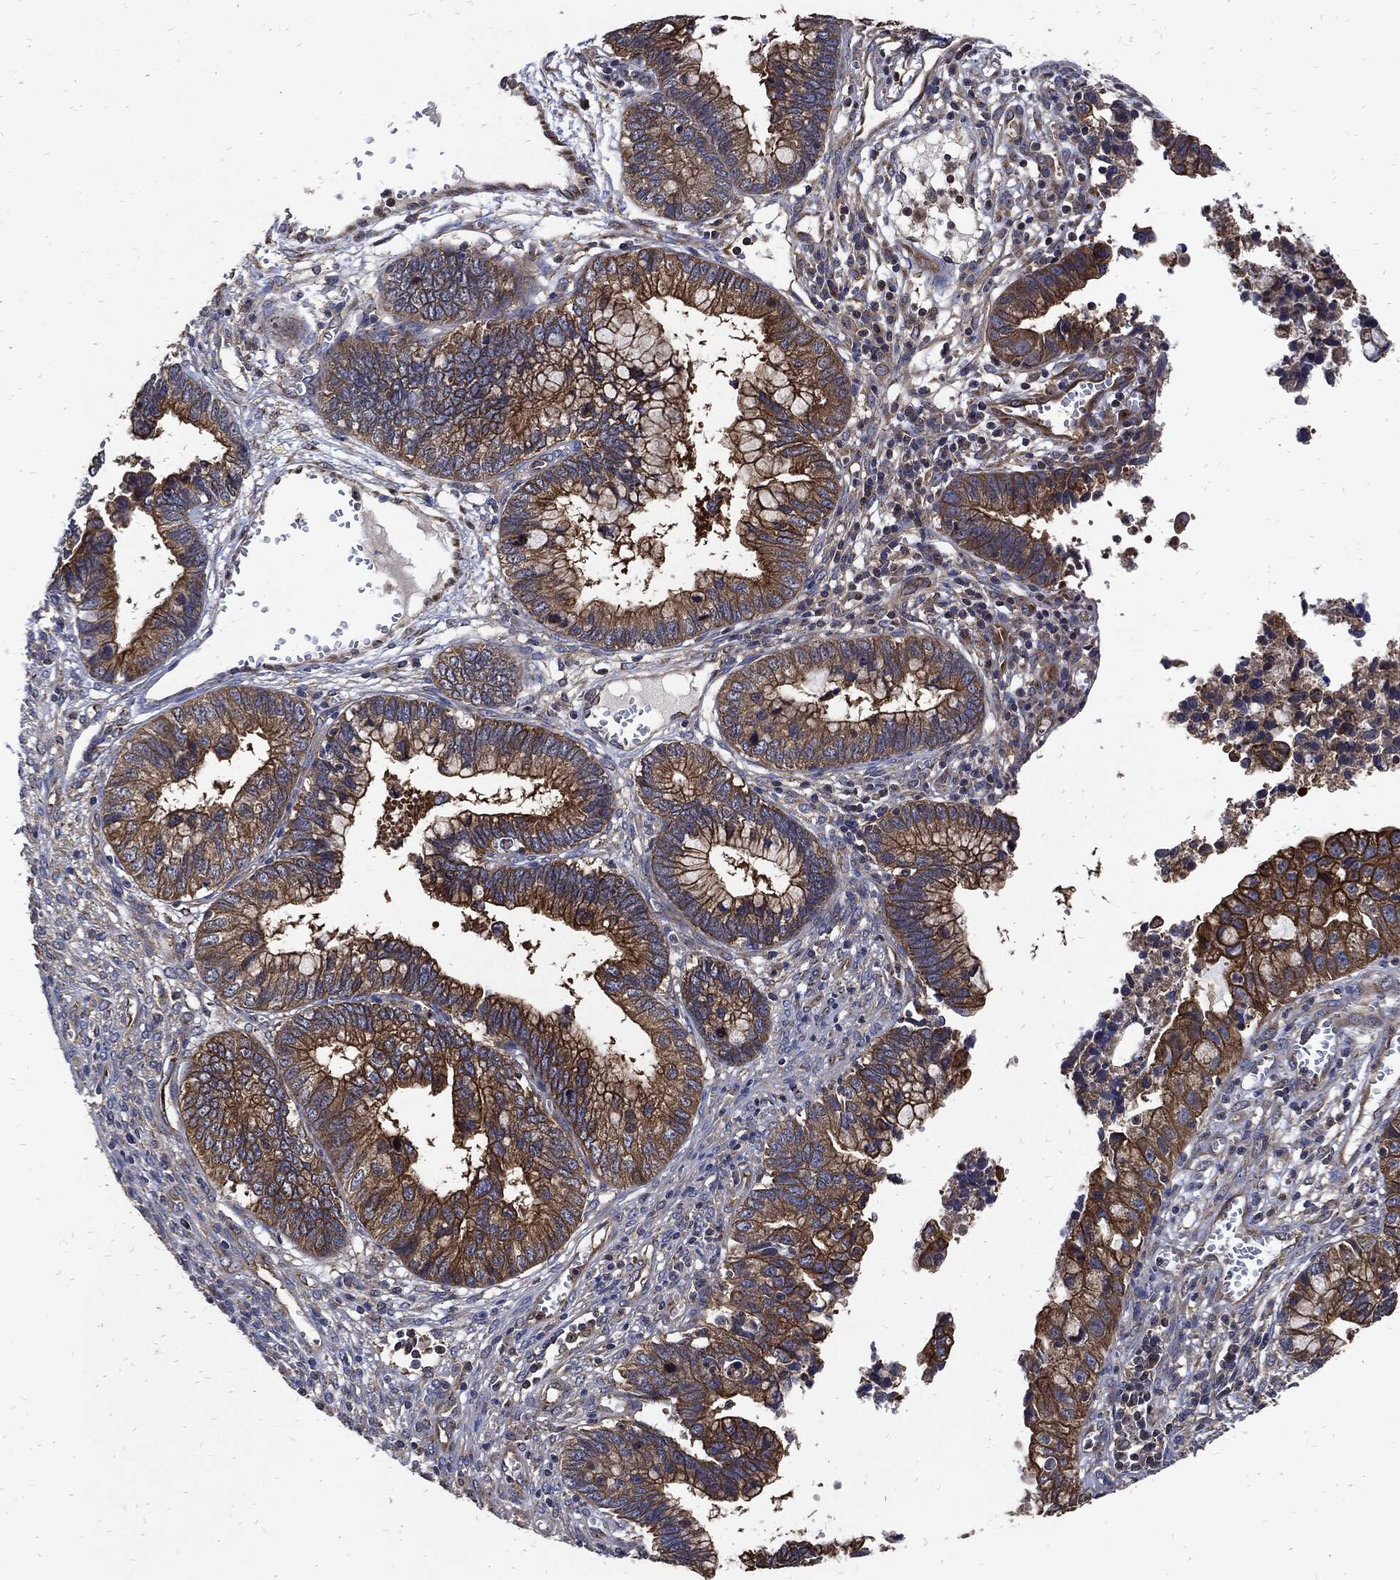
{"staining": {"intensity": "strong", "quantity": "25%-75%", "location": "cytoplasmic/membranous"}, "tissue": "cervical cancer", "cell_type": "Tumor cells", "image_type": "cancer", "snomed": [{"axis": "morphology", "description": "Adenocarcinoma, NOS"}, {"axis": "topography", "description": "Cervix"}], "caption": "Protein staining of cervical cancer (adenocarcinoma) tissue displays strong cytoplasmic/membranous staining in approximately 25%-75% of tumor cells.", "gene": "DCTN1", "patient": {"sex": "female", "age": 44}}